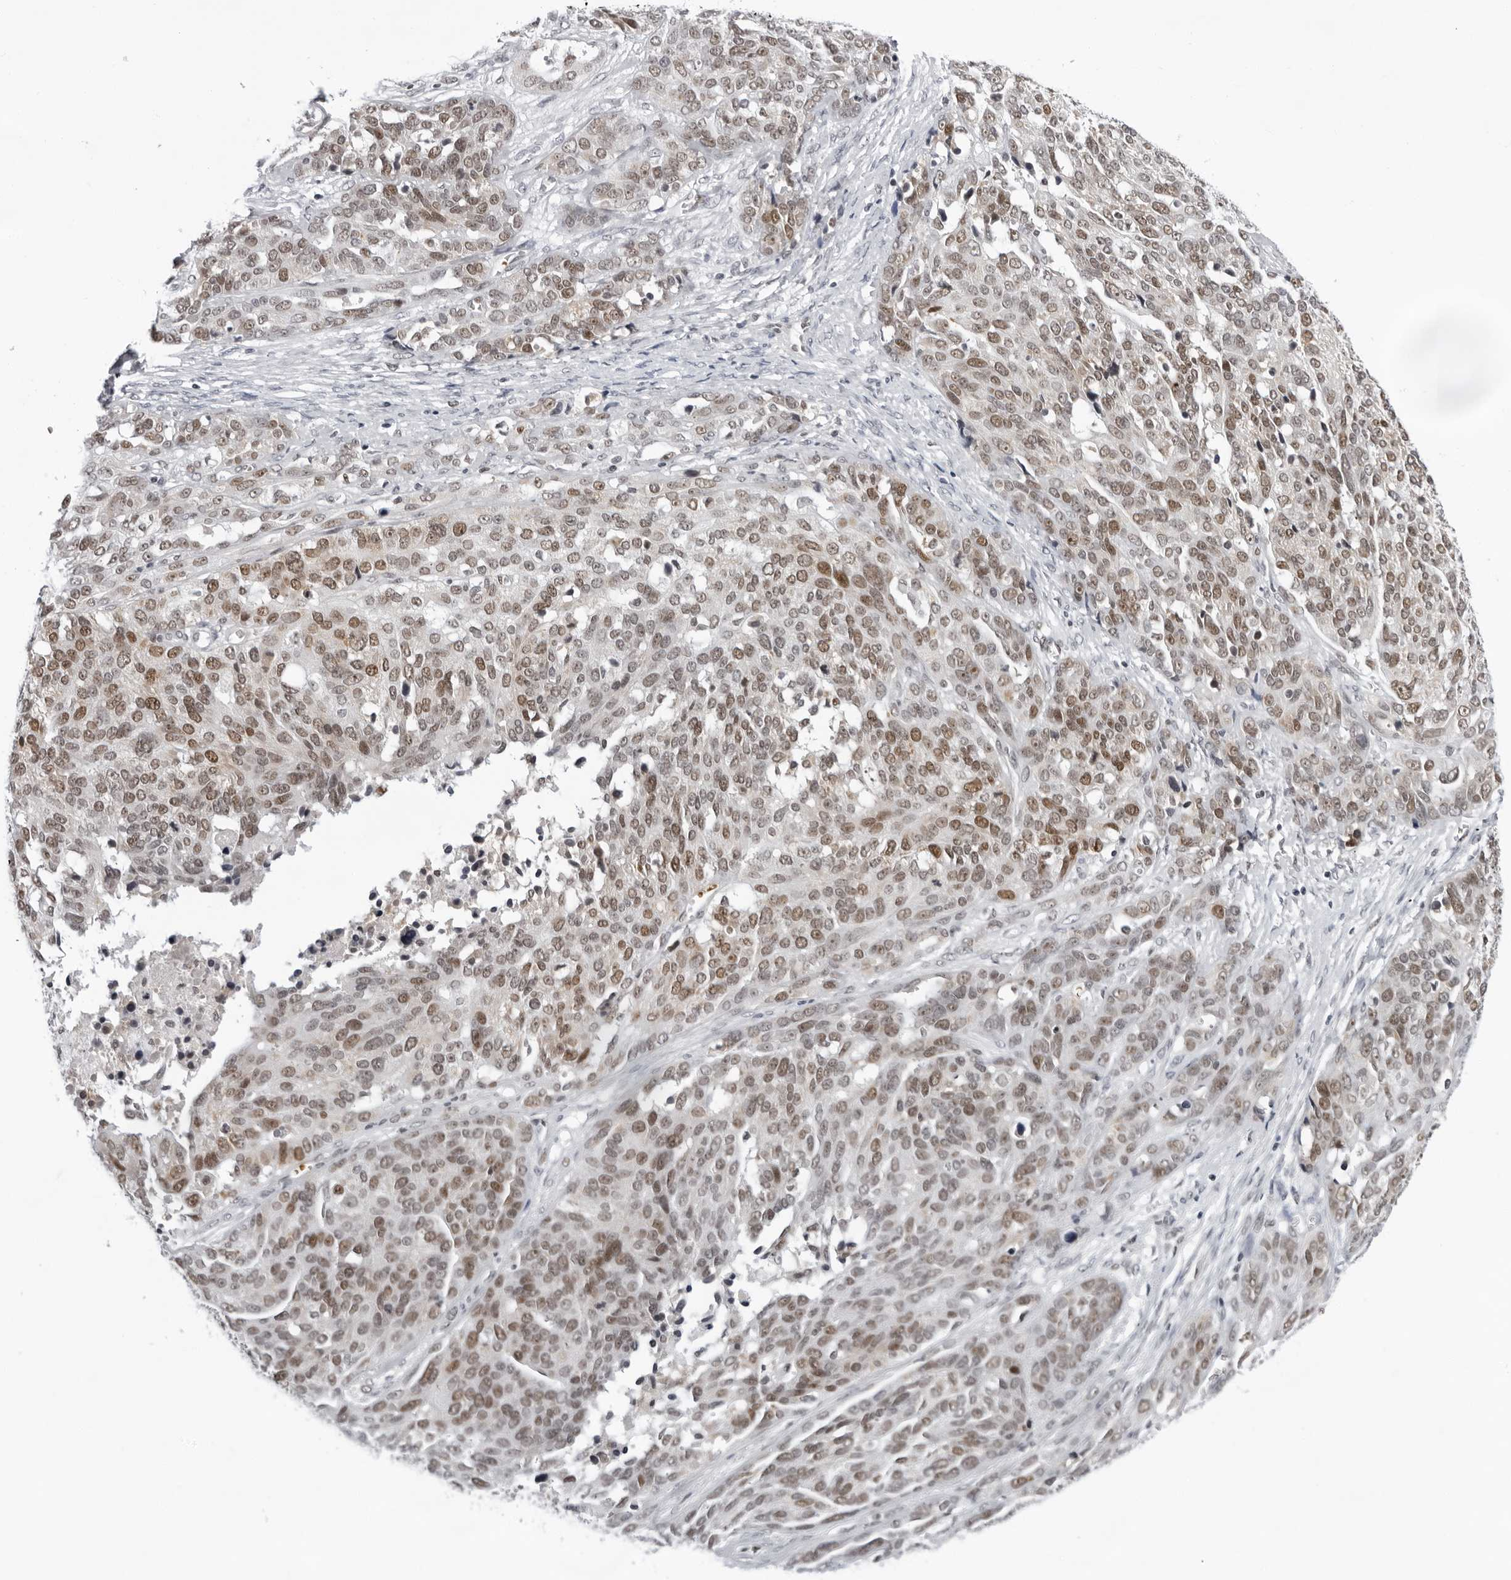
{"staining": {"intensity": "moderate", "quantity": ">75%", "location": "nuclear"}, "tissue": "ovarian cancer", "cell_type": "Tumor cells", "image_type": "cancer", "snomed": [{"axis": "morphology", "description": "Cystadenocarcinoma, serous, NOS"}, {"axis": "topography", "description": "Ovary"}], "caption": "IHC image of ovarian cancer stained for a protein (brown), which exhibits medium levels of moderate nuclear expression in approximately >75% of tumor cells.", "gene": "USP1", "patient": {"sex": "female", "age": 44}}